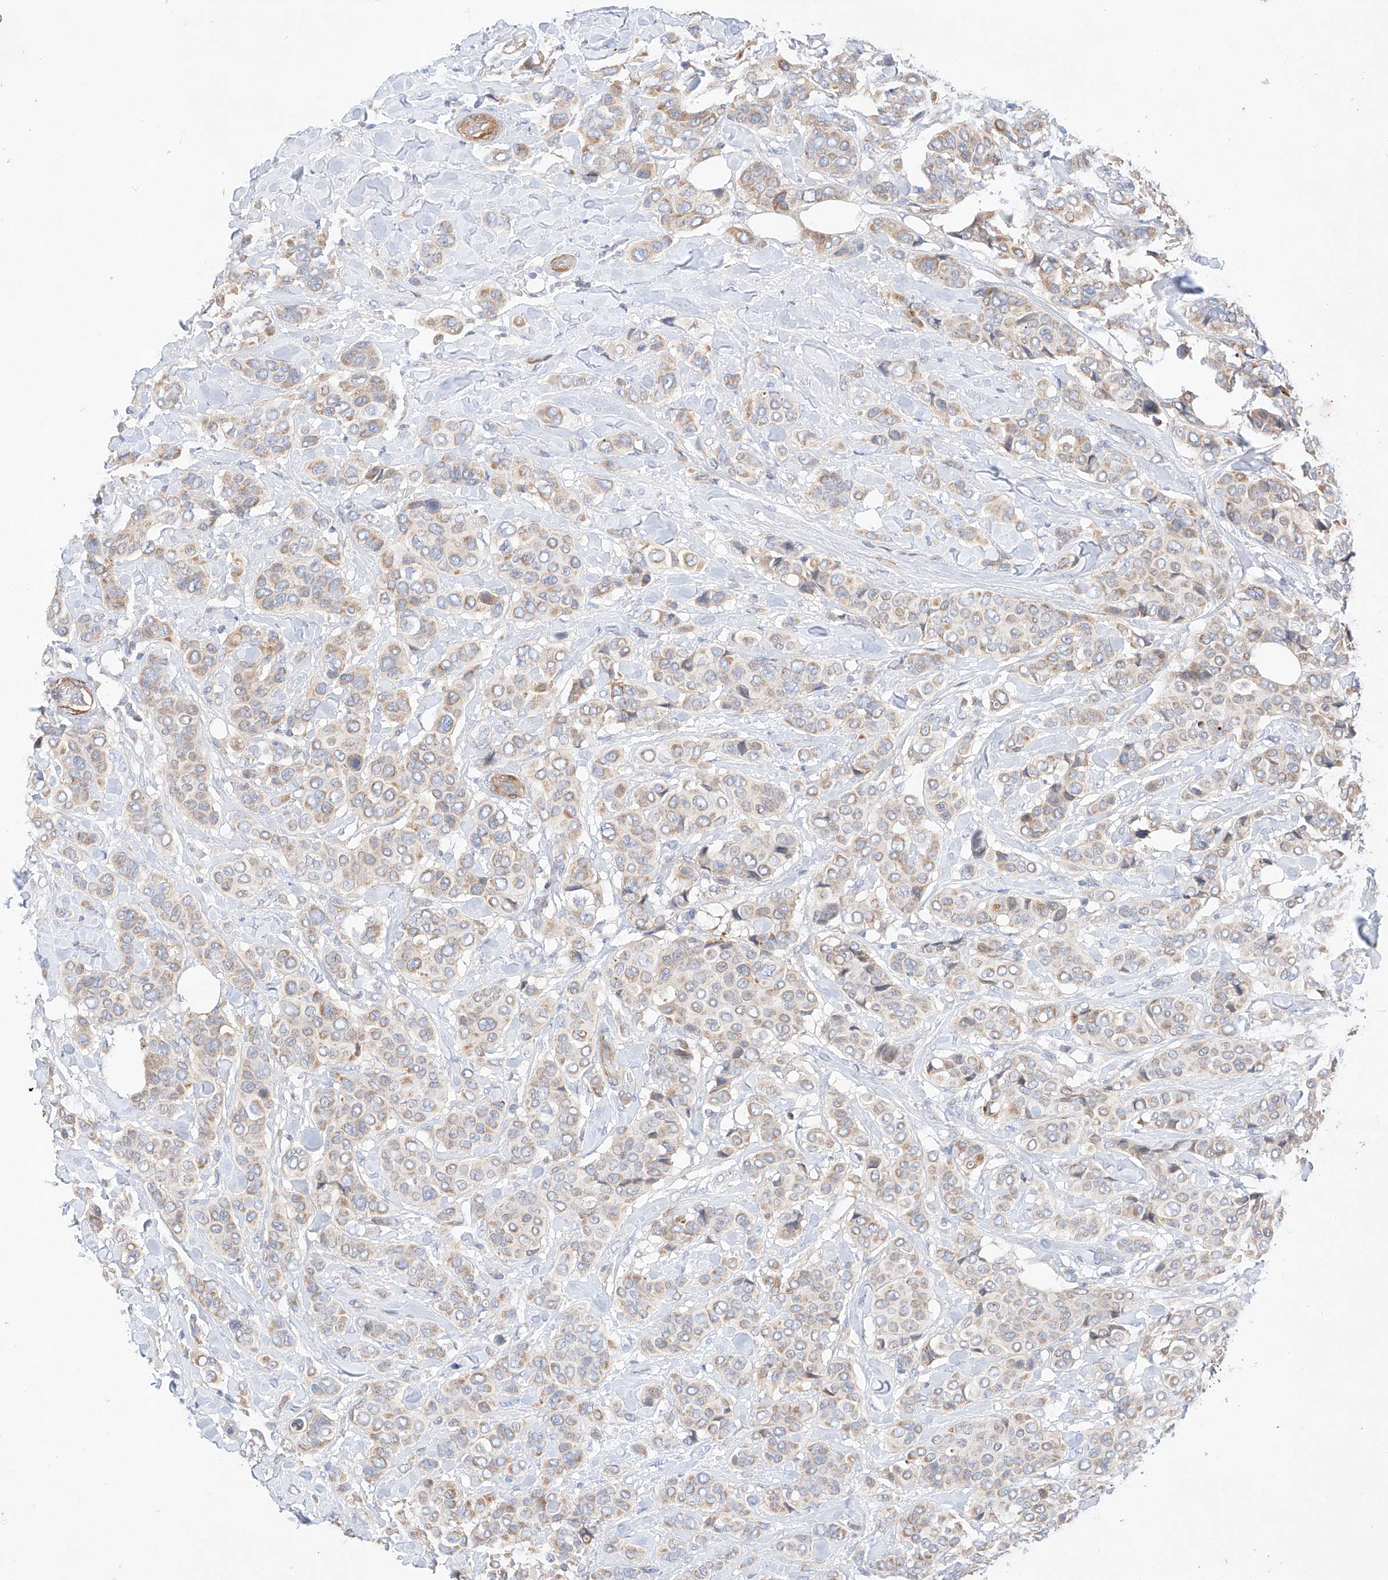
{"staining": {"intensity": "weak", "quantity": ">75%", "location": "cytoplasmic/membranous"}, "tissue": "breast cancer", "cell_type": "Tumor cells", "image_type": "cancer", "snomed": [{"axis": "morphology", "description": "Lobular carcinoma"}, {"axis": "topography", "description": "Breast"}], "caption": "IHC (DAB) staining of human breast lobular carcinoma demonstrates weak cytoplasmic/membranous protein positivity in approximately >75% of tumor cells. The staining is performed using DAB (3,3'-diaminobenzidine) brown chromogen to label protein expression. The nuclei are counter-stained blue using hematoxylin.", "gene": "C6orf118", "patient": {"sex": "female", "age": 51}}